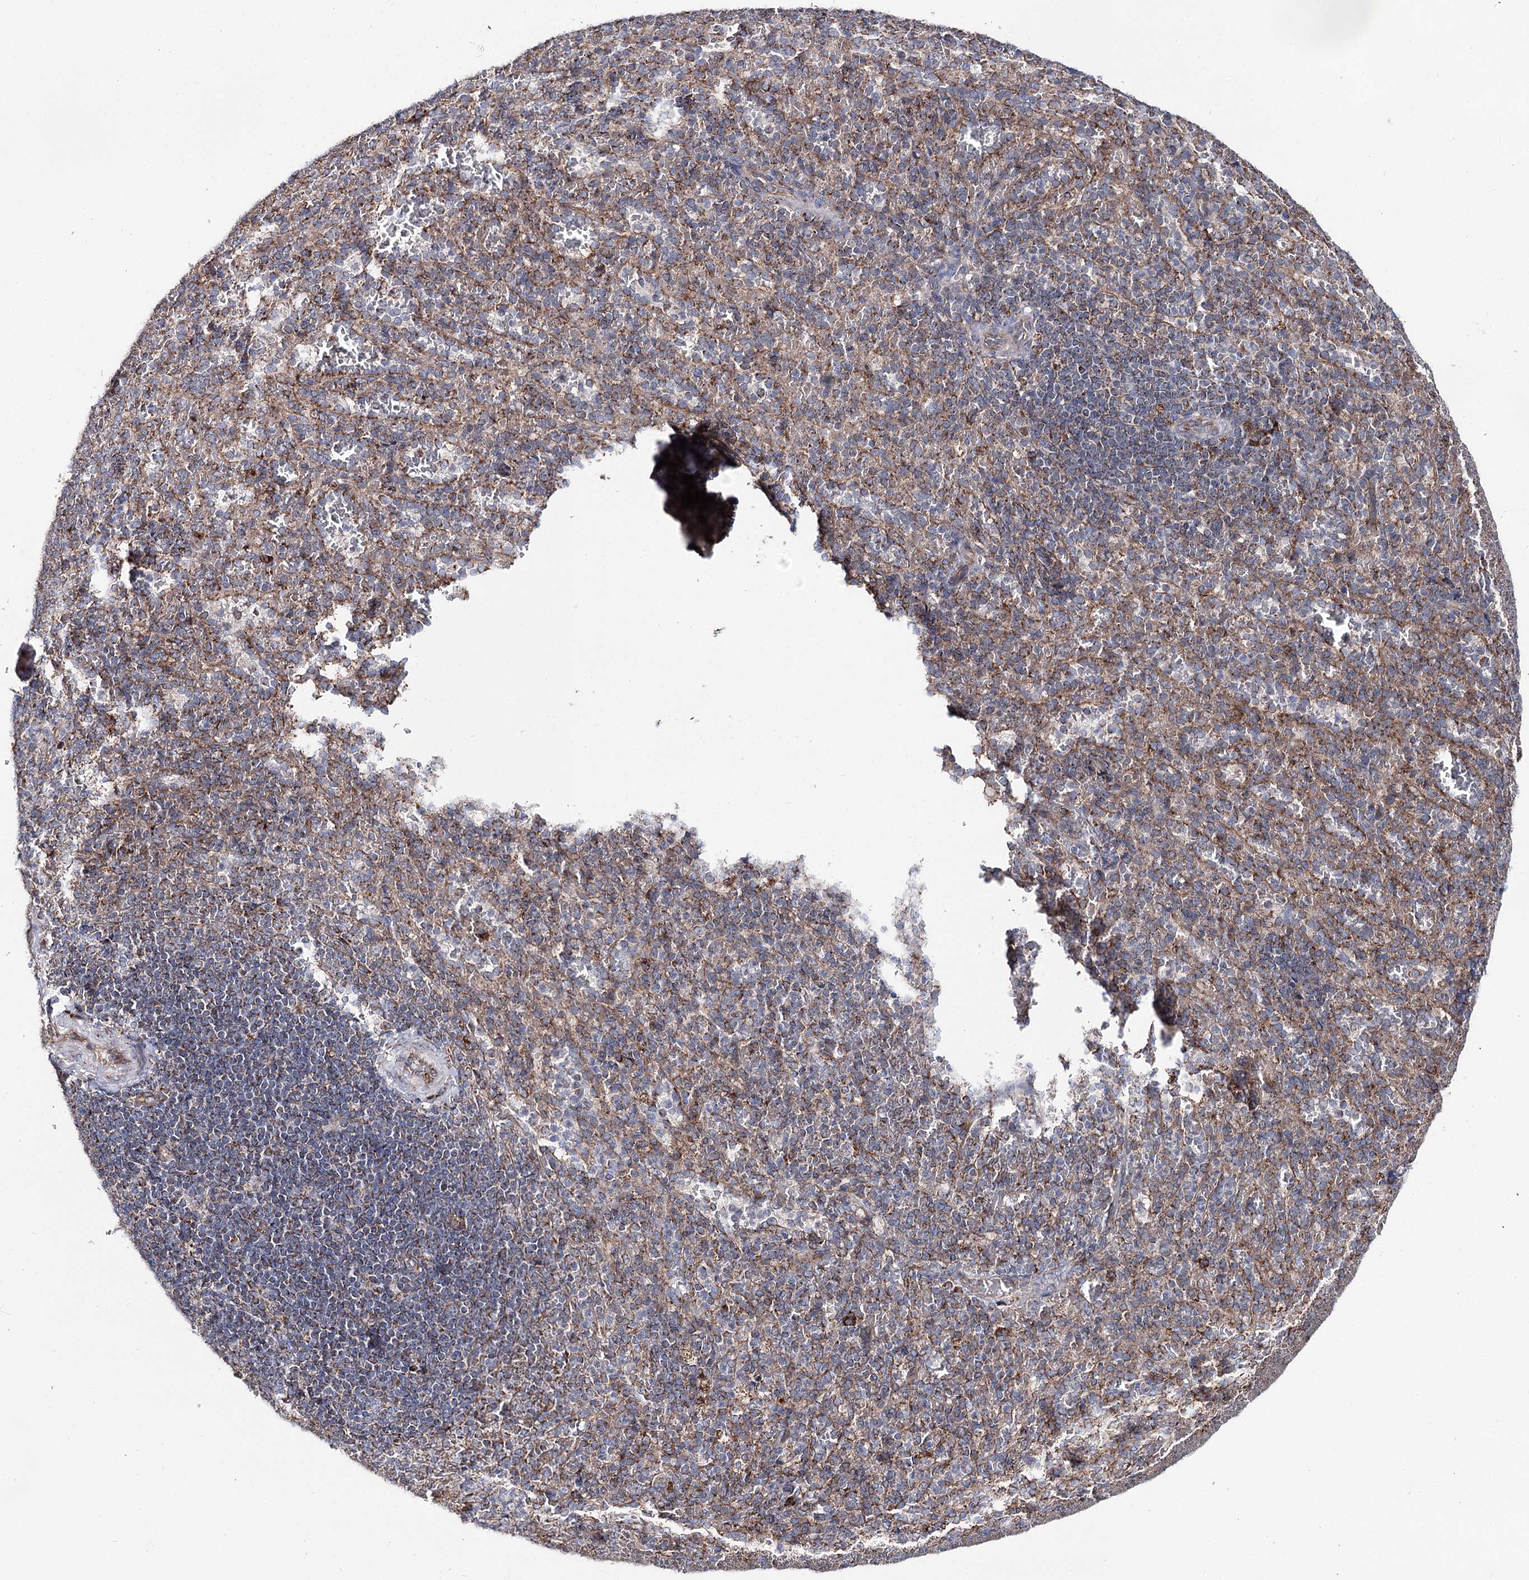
{"staining": {"intensity": "moderate", "quantity": ">75%", "location": "cytoplasmic/membranous"}, "tissue": "spleen", "cell_type": "Cells in red pulp", "image_type": "normal", "snomed": [{"axis": "morphology", "description": "Normal tissue, NOS"}, {"axis": "topography", "description": "Spleen"}], "caption": "Immunohistochemical staining of normal human spleen demonstrates >75% levels of moderate cytoplasmic/membranous protein positivity in about >75% of cells in red pulp. Using DAB (3,3'-diaminobenzidine) (brown) and hematoxylin (blue) stains, captured at high magnification using brightfield microscopy.", "gene": "MSANTD2", "patient": {"sex": "female", "age": 21}}